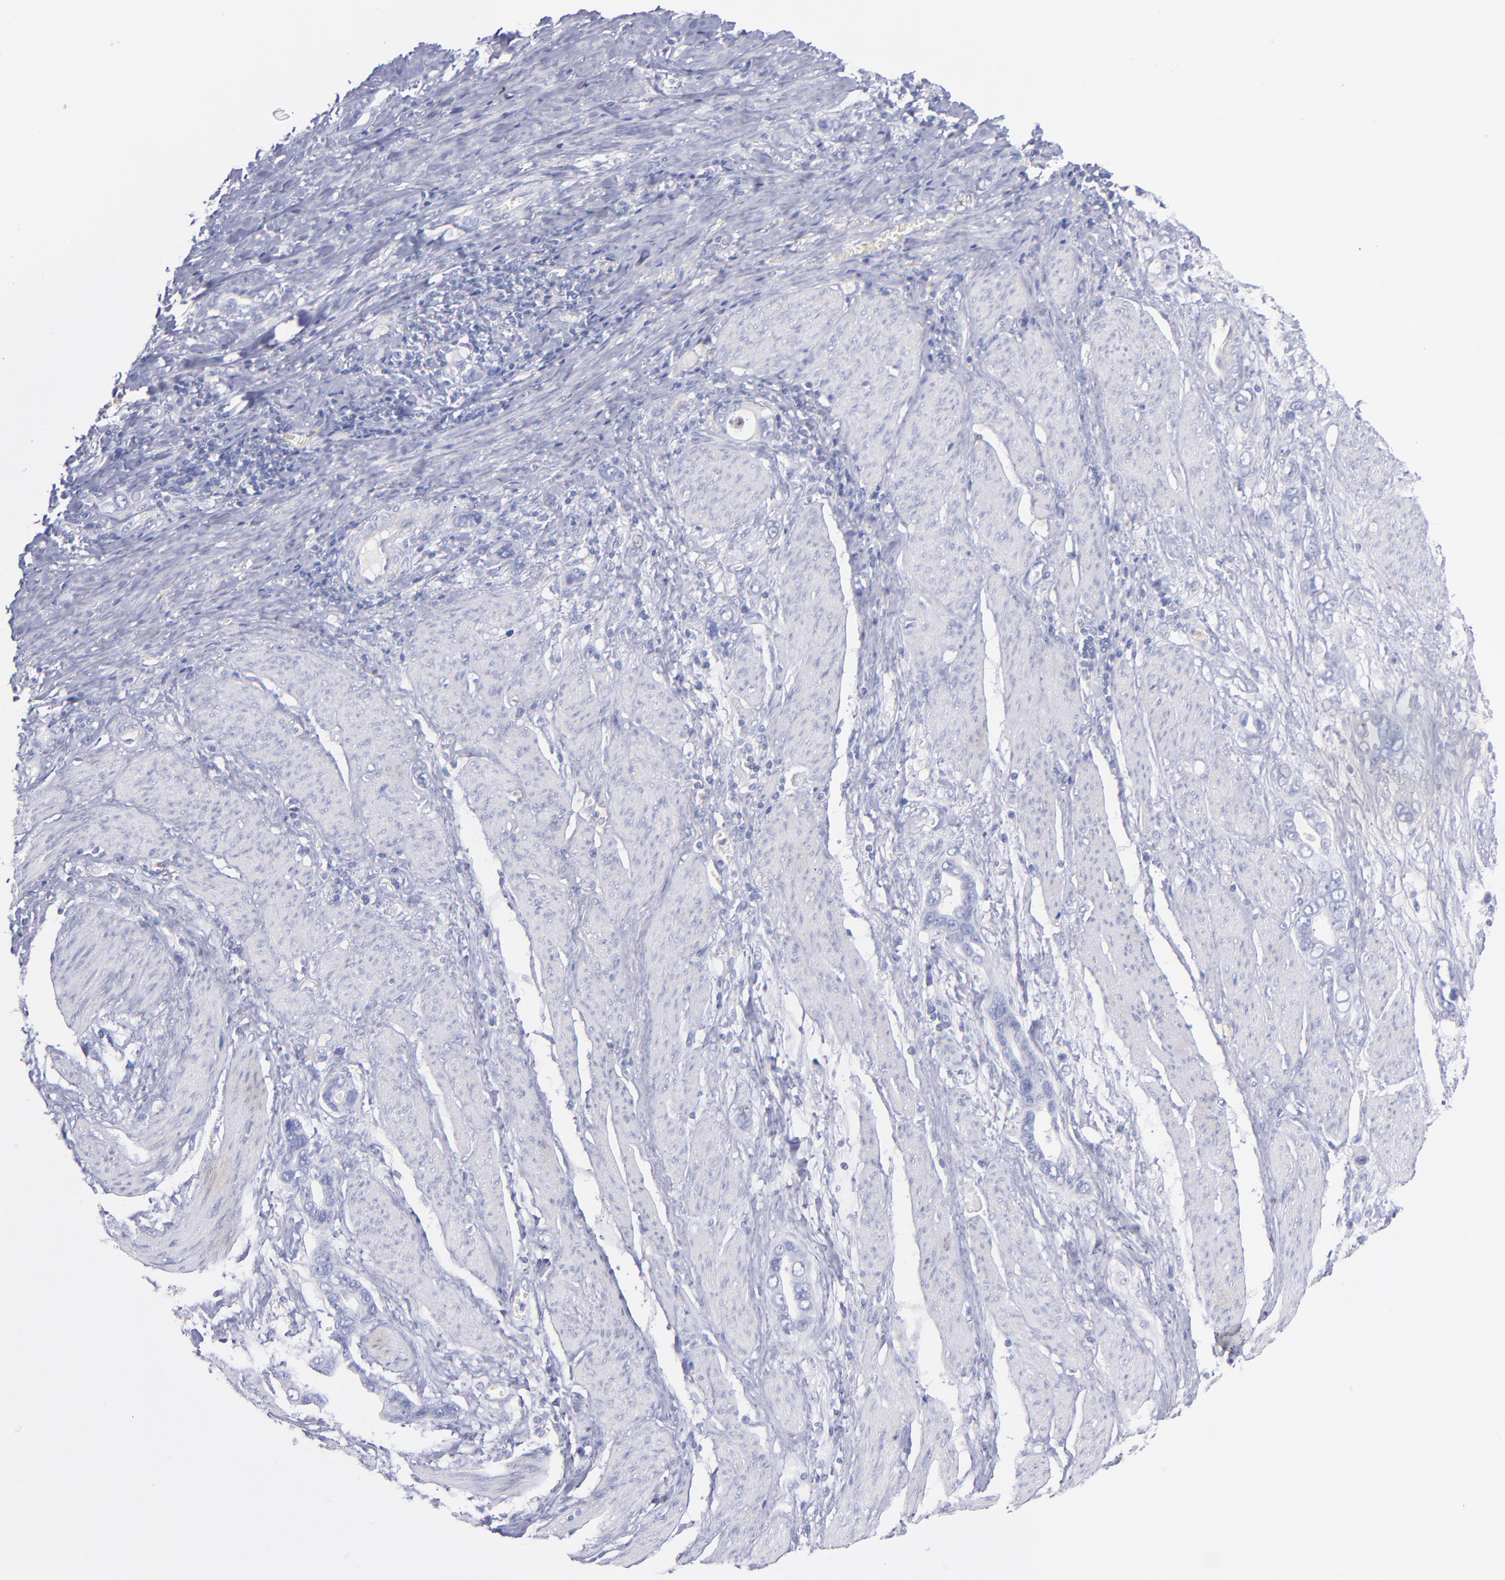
{"staining": {"intensity": "negative", "quantity": "none", "location": "none"}, "tissue": "stomach cancer", "cell_type": "Tumor cells", "image_type": "cancer", "snomed": [{"axis": "morphology", "description": "Adenocarcinoma, NOS"}, {"axis": "topography", "description": "Stomach"}], "caption": "Immunohistochemistry histopathology image of human stomach cancer (adenocarcinoma) stained for a protein (brown), which displays no positivity in tumor cells.", "gene": "HP", "patient": {"sex": "male", "age": 78}}